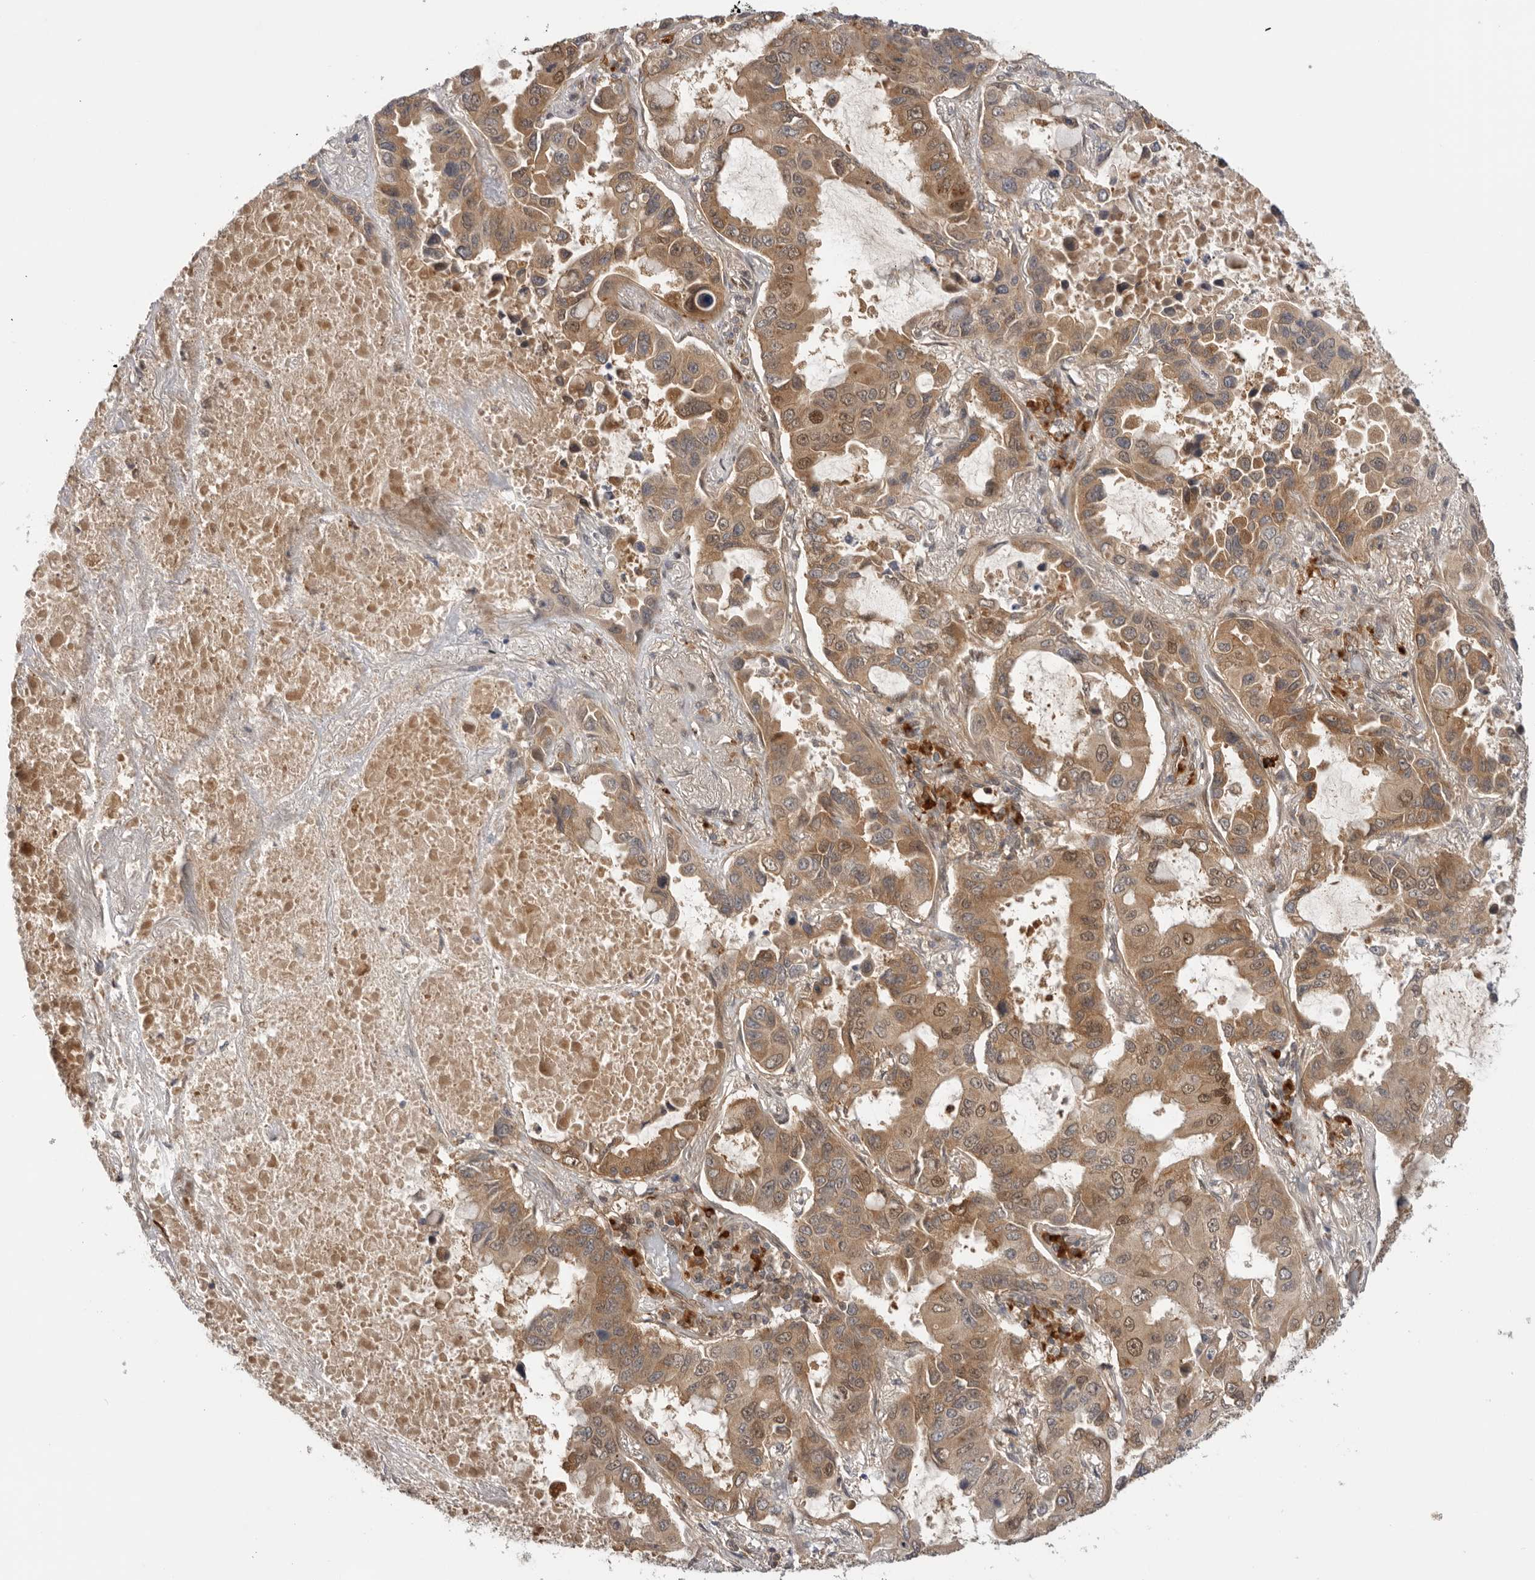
{"staining": {"intensity": "moderate", "quantity": ">75%", "location": "cytoplasmic/membranous,nuclear"}, "tissue": "lung cancer", "cell_type": "Tumor cells", "image_type": "cancer", "snomed": [{"axis": "morphology", "description": "Adenocarcinoma, NOS"}, {"axis": "topography", "description": "Lung"}], "caption": "Tumor cells display medium levels of moderate cytoplasmic/membranous and nuclear staining in approximately >75% of cells in lung cancer (adenocarcinoma). (Brightfield microscopy of DAB IHC at high magnification).", "gene": "DCAF8", "patient": {"sex": "male", "age": 64}}